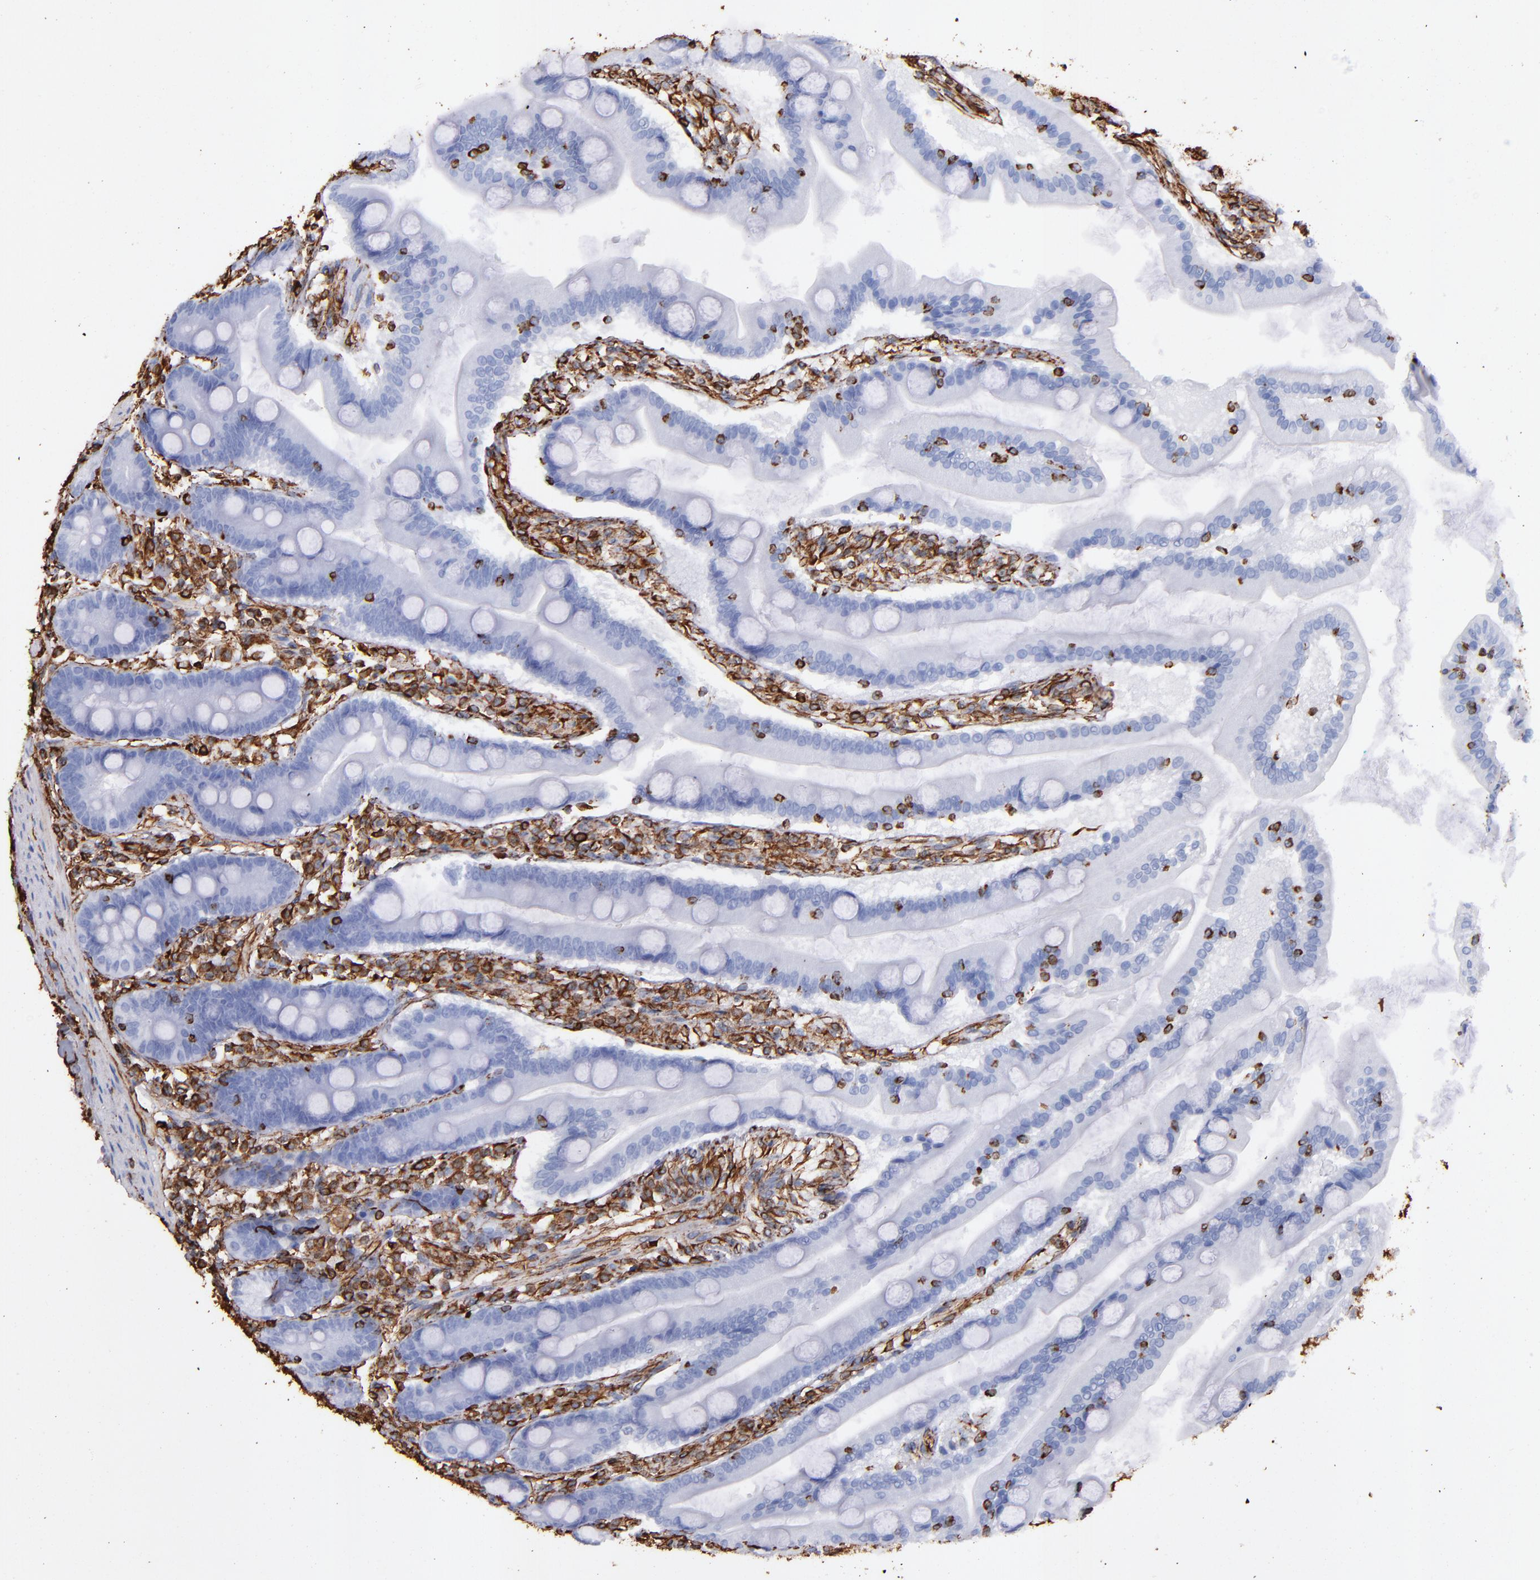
{"staining": {"intensity": "strong", "quantity": "<25%", "location": "cytoplasmic/membranous,nuclear"}, "tissue": "duodenum", "cell_type": "Glandular cells", "image_type": "normal", "snomed": [{"axis": "morphology", "description": "Normal tissue, NOS"}, {"axis": "topography", "description": "Duodenum"}], "caption": "Immunohistochemical staining of normal human duodenum displays strong cytoplasmic/membranous,nuclear protein expression in about <25% of glandular cells.", "gene": "VIM", "patient": {"sex": "female", "age": 64}}